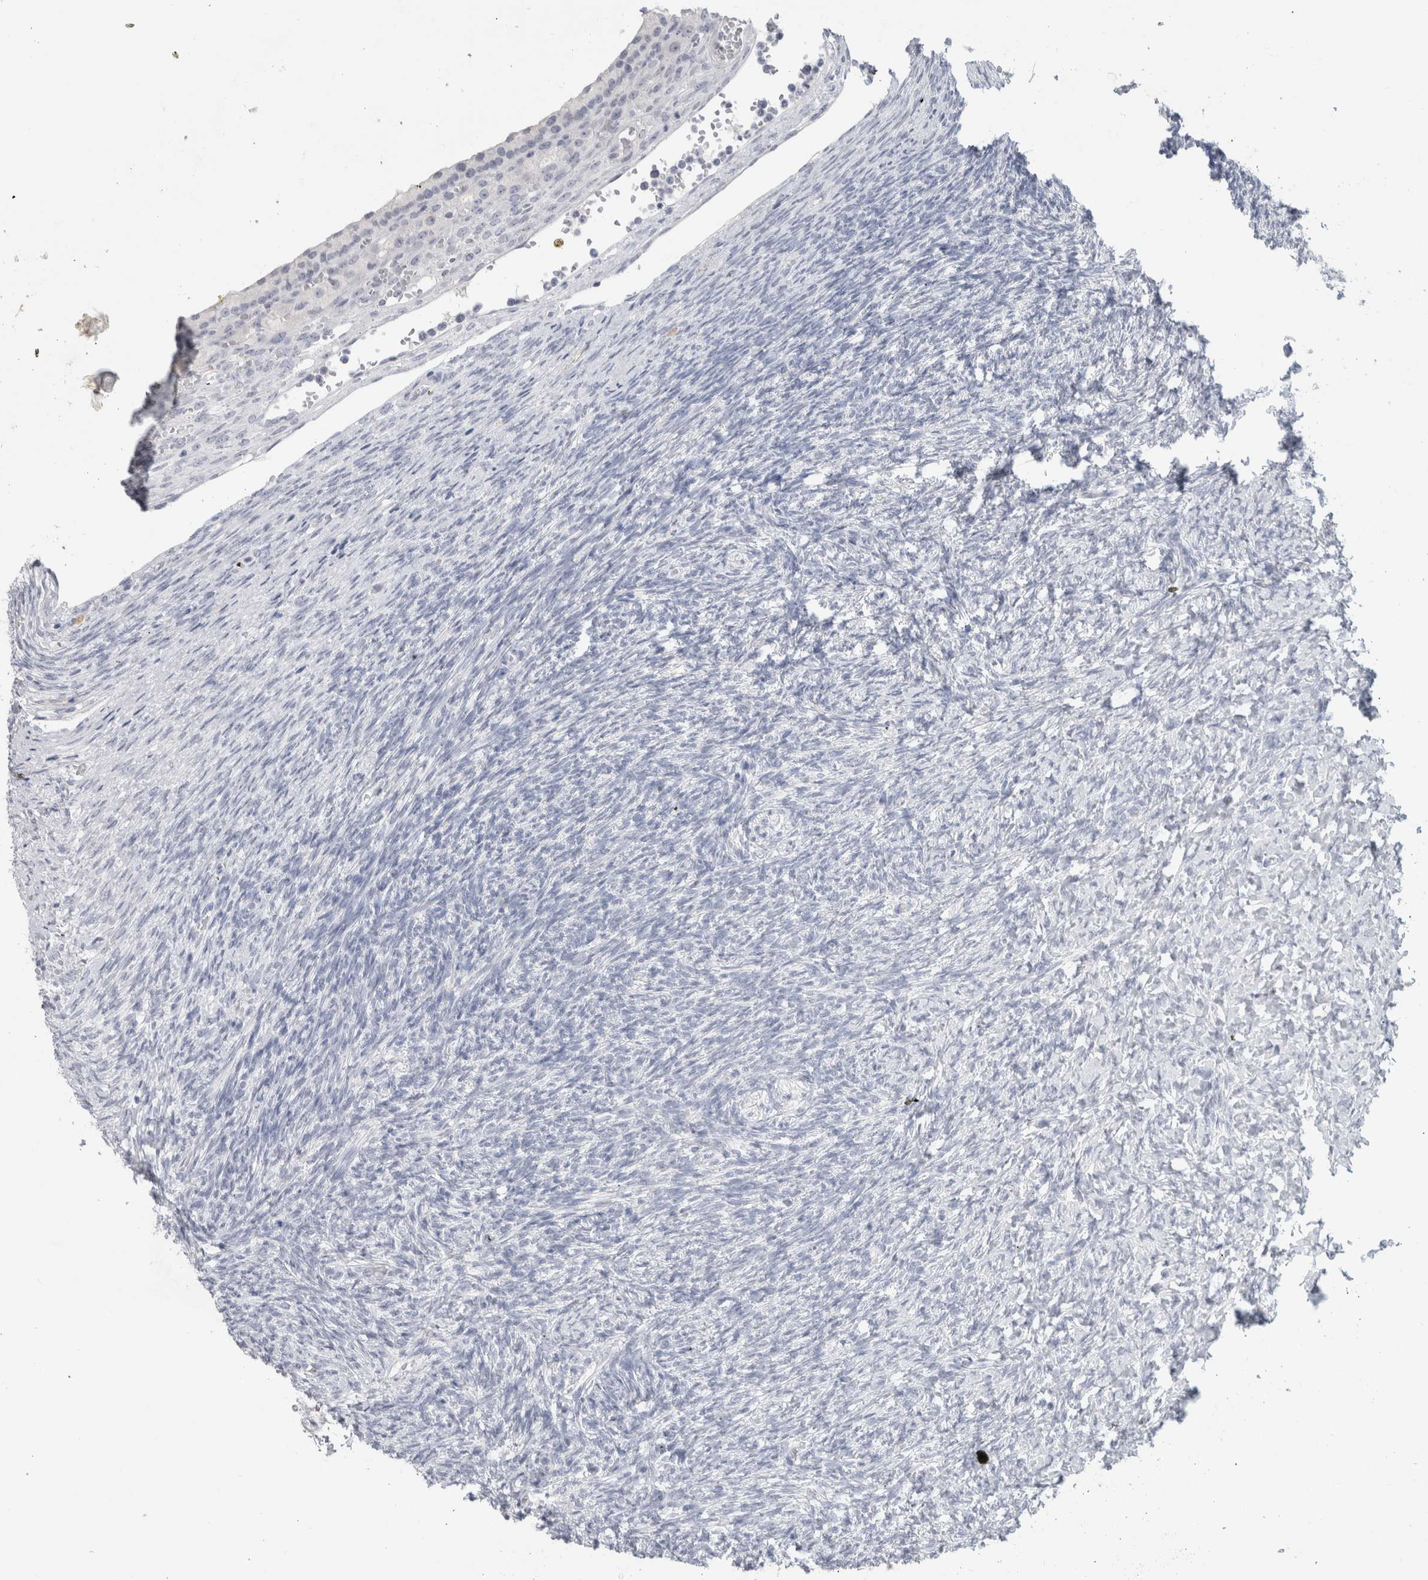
{"staining": {"intensity": "negative", "quantity": "none", "location": "none"}, "tissue": "ovary", "cell_type": "Follicle cells", "image_type": "normal", "snomed": [{"axis": "morphology", "description": "Normal tissue, NOS"}, {"axis": "topography", "description": "Ovary"}], "caption": "Immunohistochemical staining of normal human ovary reveals no significant staining in follicle cells.", "gene": "SLC6A1", "patient": {"sex": "female", "age": 41}}